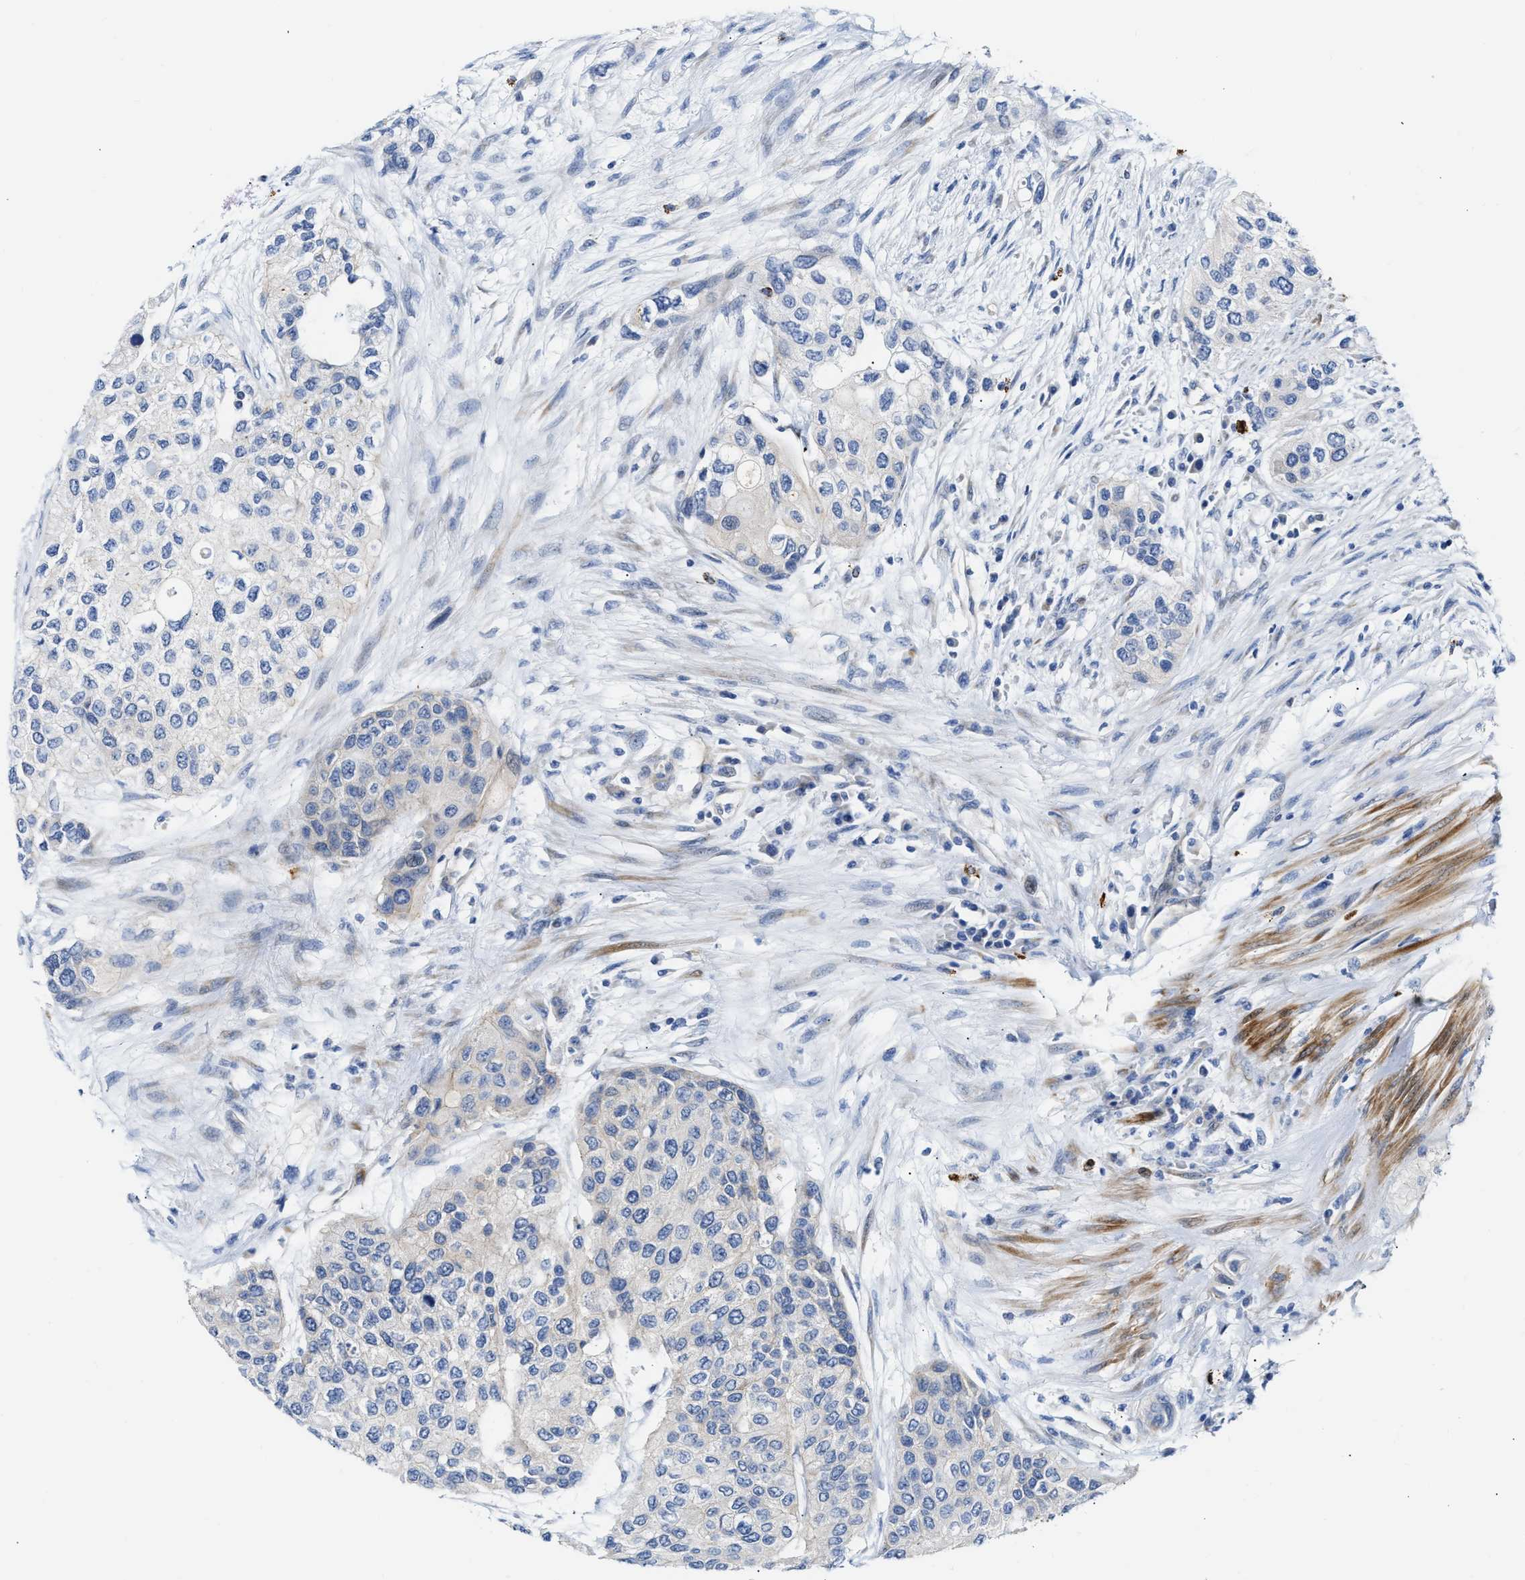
{"staining": {"intensity": "negative", "quantity": "none", "location": "none"}, "tissue": "urothelial cancer", "cell_type": "Tumor cells", "image_type": "cancer", "snomed": [{"axis": "morphology", "description": "Urothelial carcinoma, High grade"}, {"axis": "topography", "description": "Urinary bladder"}], "caption": "A micrograph of high-grade urothelial carcinoma stained for a protein reveals no brown staining in tumor cells. (DAB immunohistochemistry with hematoxylin counter stain).", "gene": "FHL1", "patient": {"sex": "female", "age": 56}}